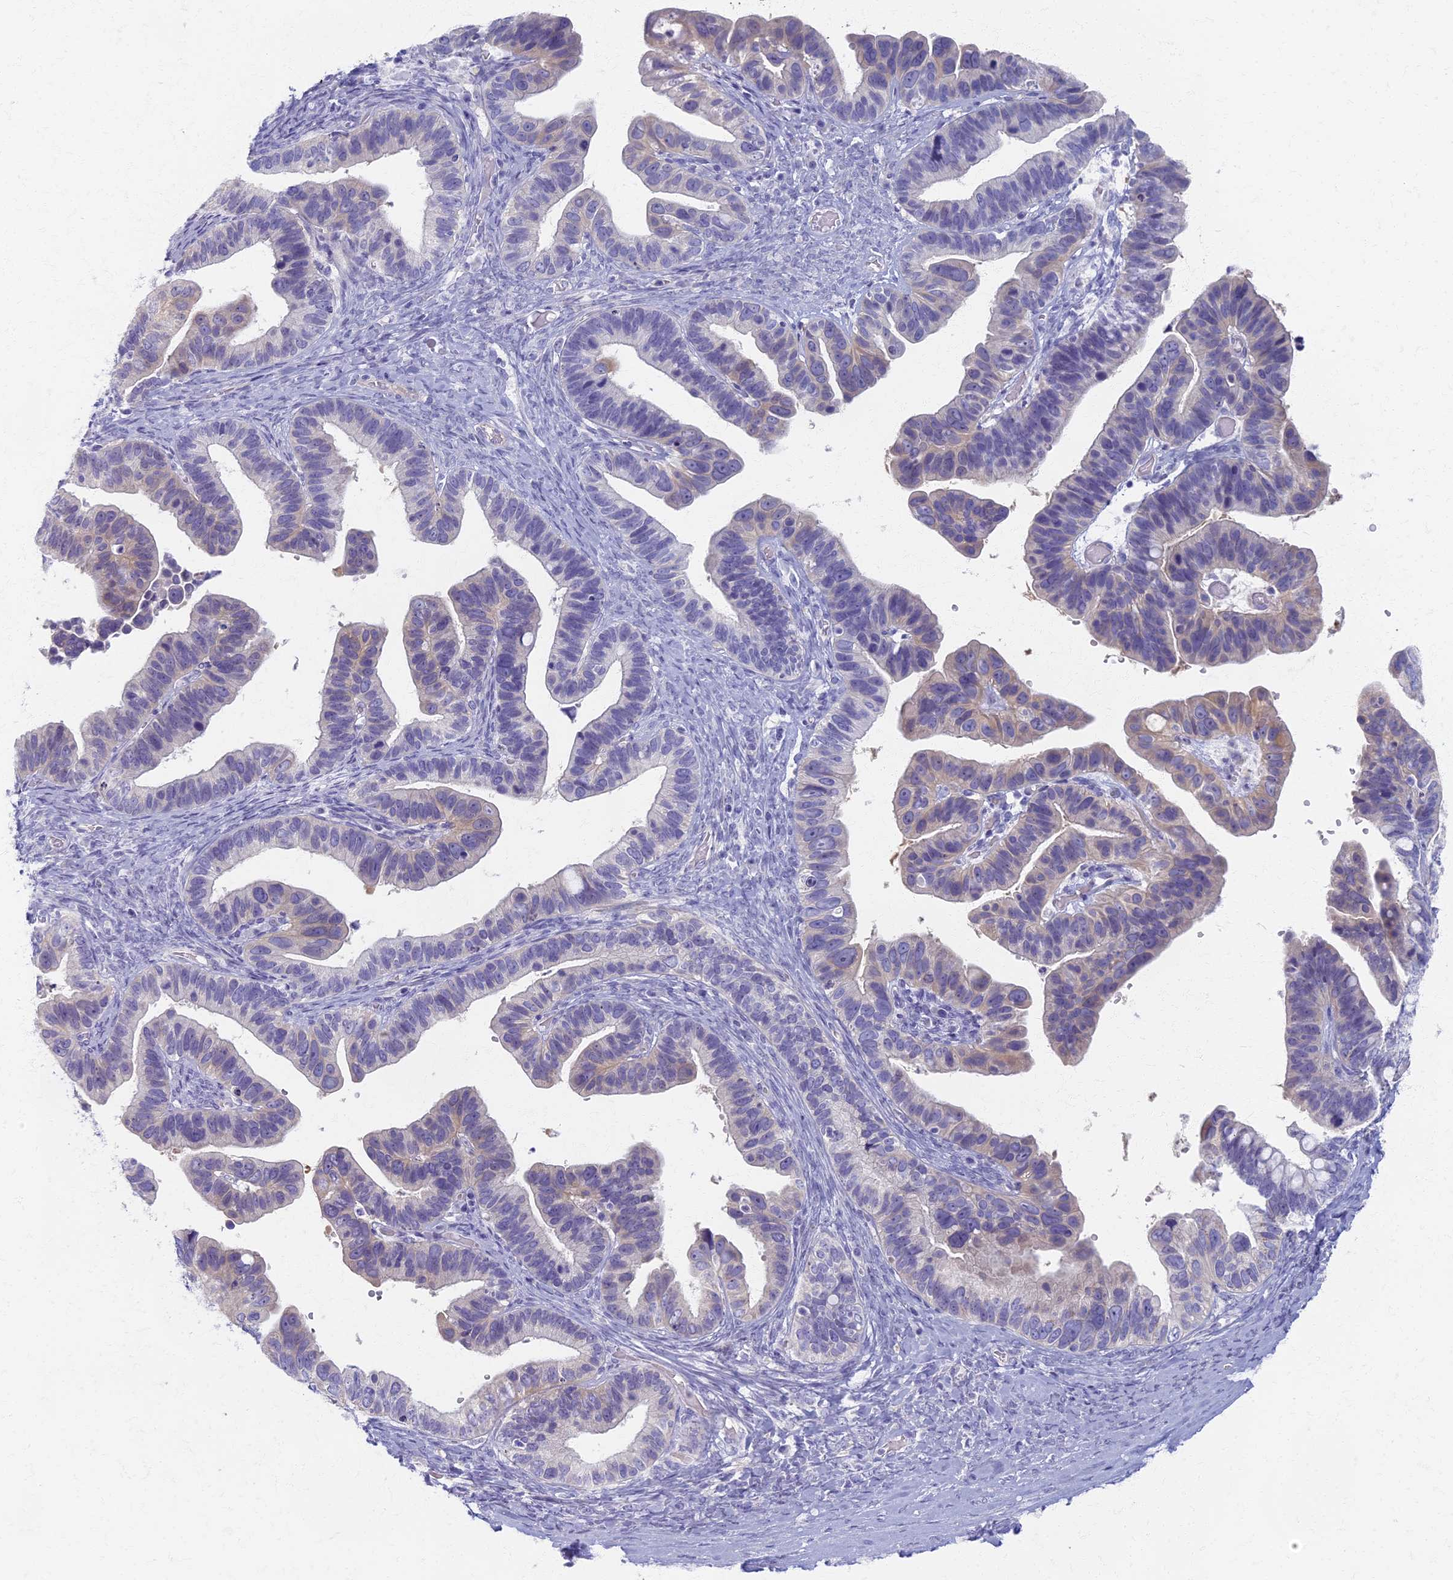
{"staining": {"intensity": "weak", "quantity": "<25%", "location": "cytoplasmic/membranous"}, "tissue": "ovarian cancer", "cell_type": "Tumor cells", "image_type": "cancer", "snomed": [{"axis": "morphology", "description": "Cystadenocarcinoma, serous, NOS"}, {"axis": "topography", "description": "Ovary"}], "caption": "DAB immunohistochemical staining of human ovarian cancer (serous cystadenocarcinoma) displays no significant expression in tumor cells.", "gene": "AP4E1", "patient": {"sex": "female", "age": 56}}